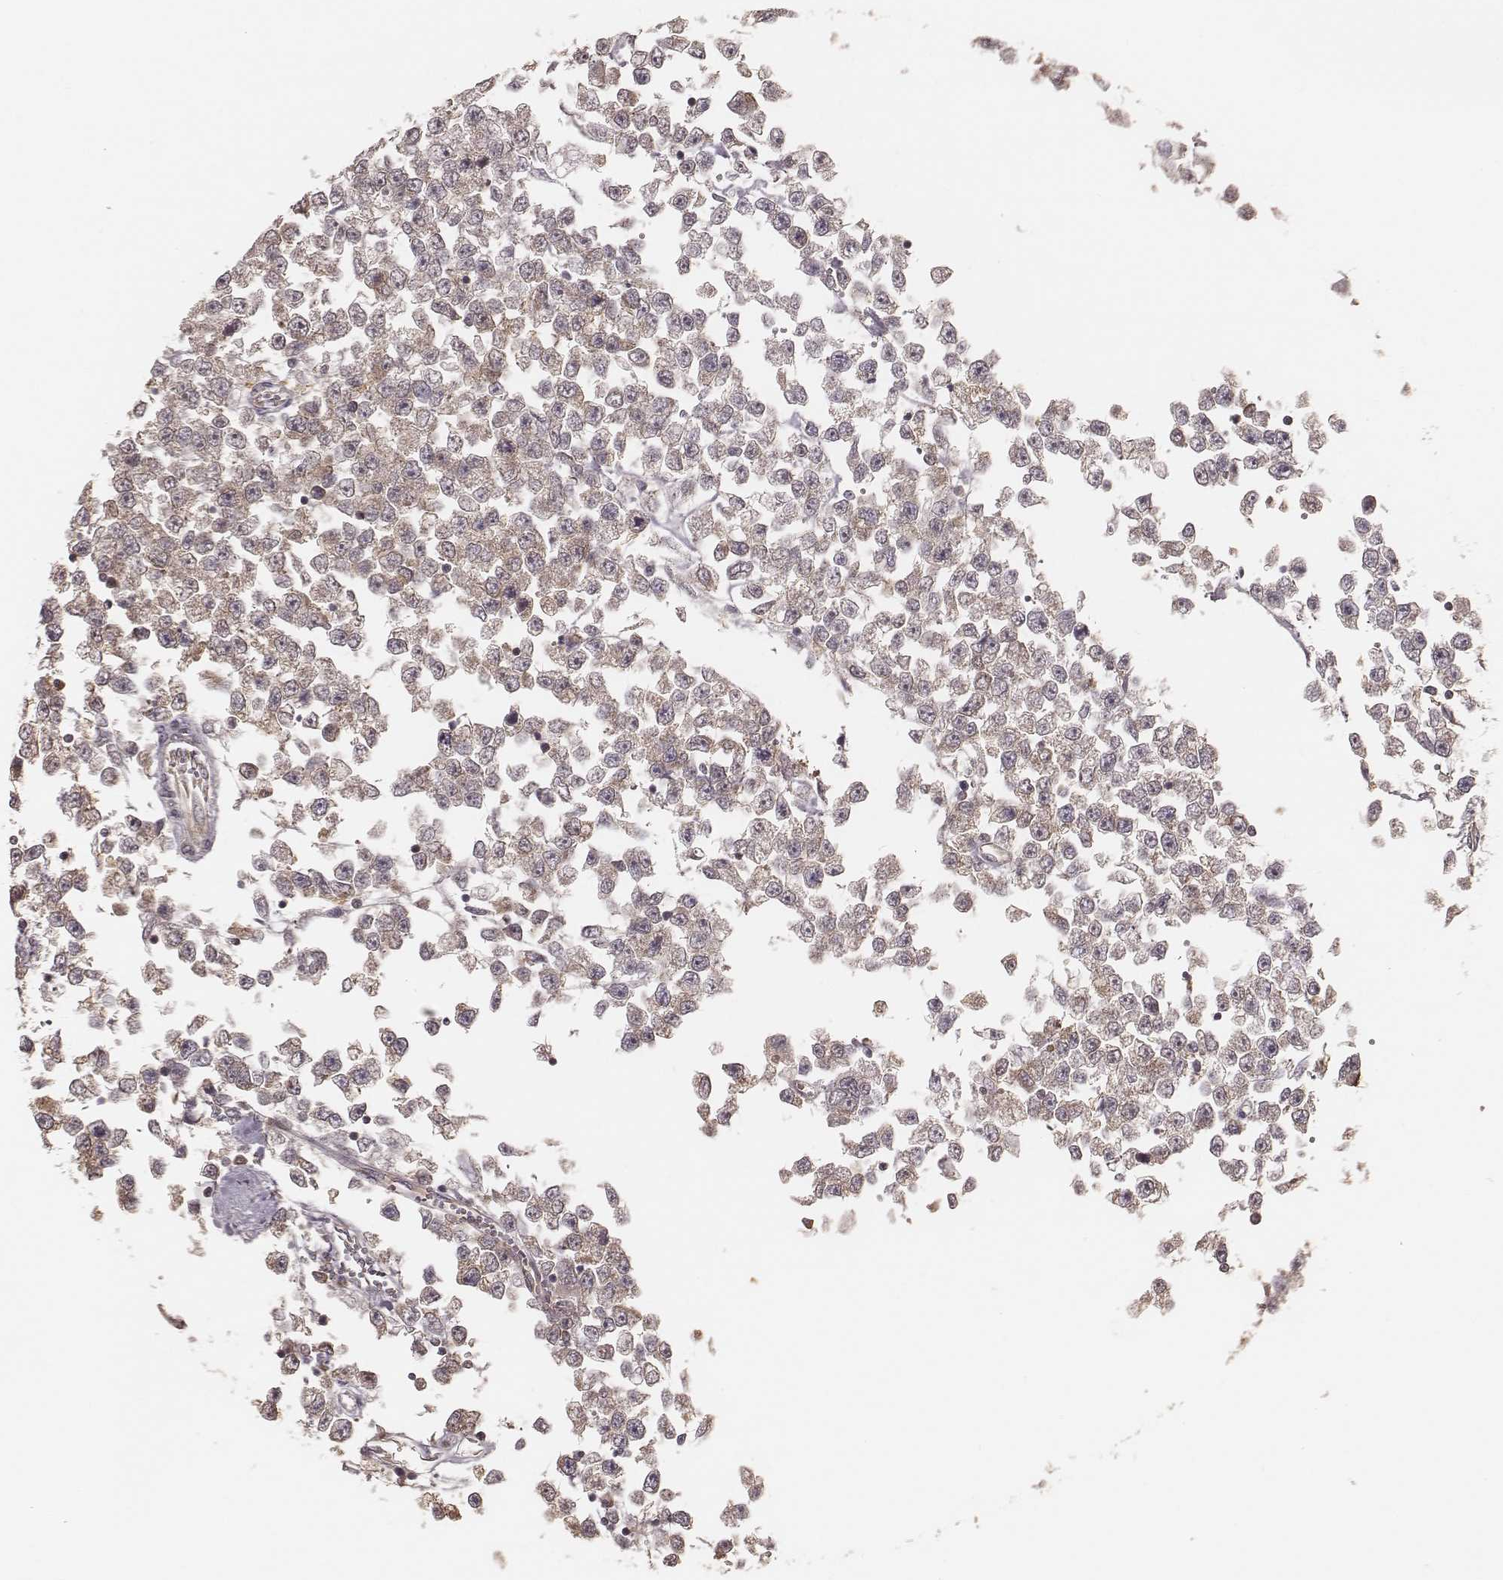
{"staining": {"intensity": "moderate", "quantity": ">75%", "location": "cytoplasmic/membranous"}, "tissue": "testis cancer", "cell_type": "Tumor cells", "image_type": "cancer", "snomed": [{"axis": "morphology", "description": "Seminoma, NOS"}, {"axis": "topography", "description": "Testis"}], "caption": "Human testis cancer (seminoma) stained with a protein marker reveals moderate staining in tumor cells.", "gene": "CARS1", "patient": {"sex": "male", "age": 34}}